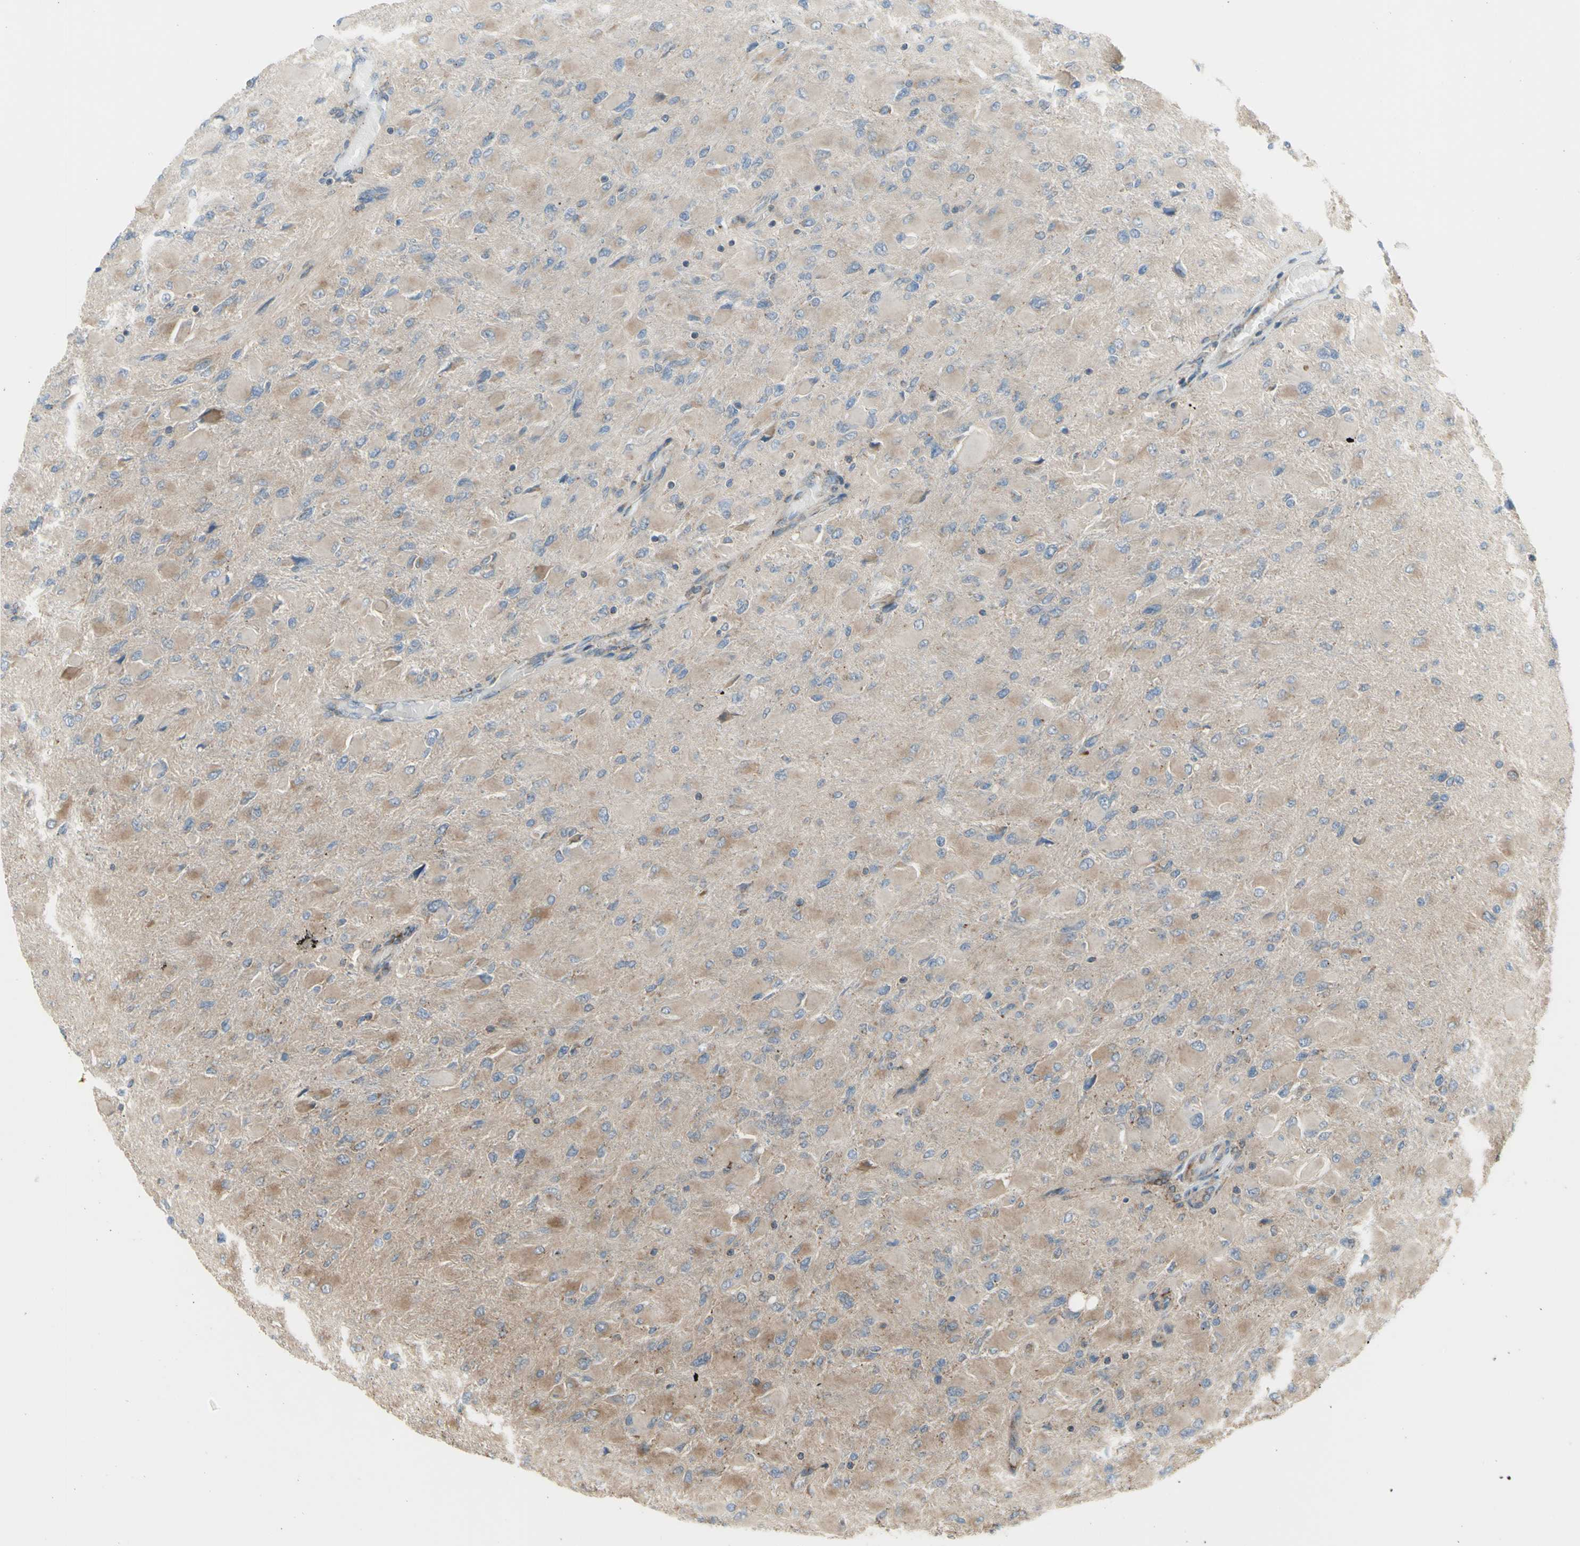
{"staining": {"intensity": "moderate", "quantity": ">75%", "location": "cytoplasmic/membranous"}, "tissue": "glioma", "cell_type": "Tumor cells", "image_type": "cancer", "snomed": [{"axis": "morphology", "description": "Glioma, malignant, High grade"}, {"axis": "topography", "description": "Cerebral cortex"}], "caption": "Tumor cells reveal medium levels of moderate cytoplasmic/membranous positivity in approximately >75% of cells in glioma.", "gene": "SLC39A9", "patient": {"sex": "female", "age": 36}}